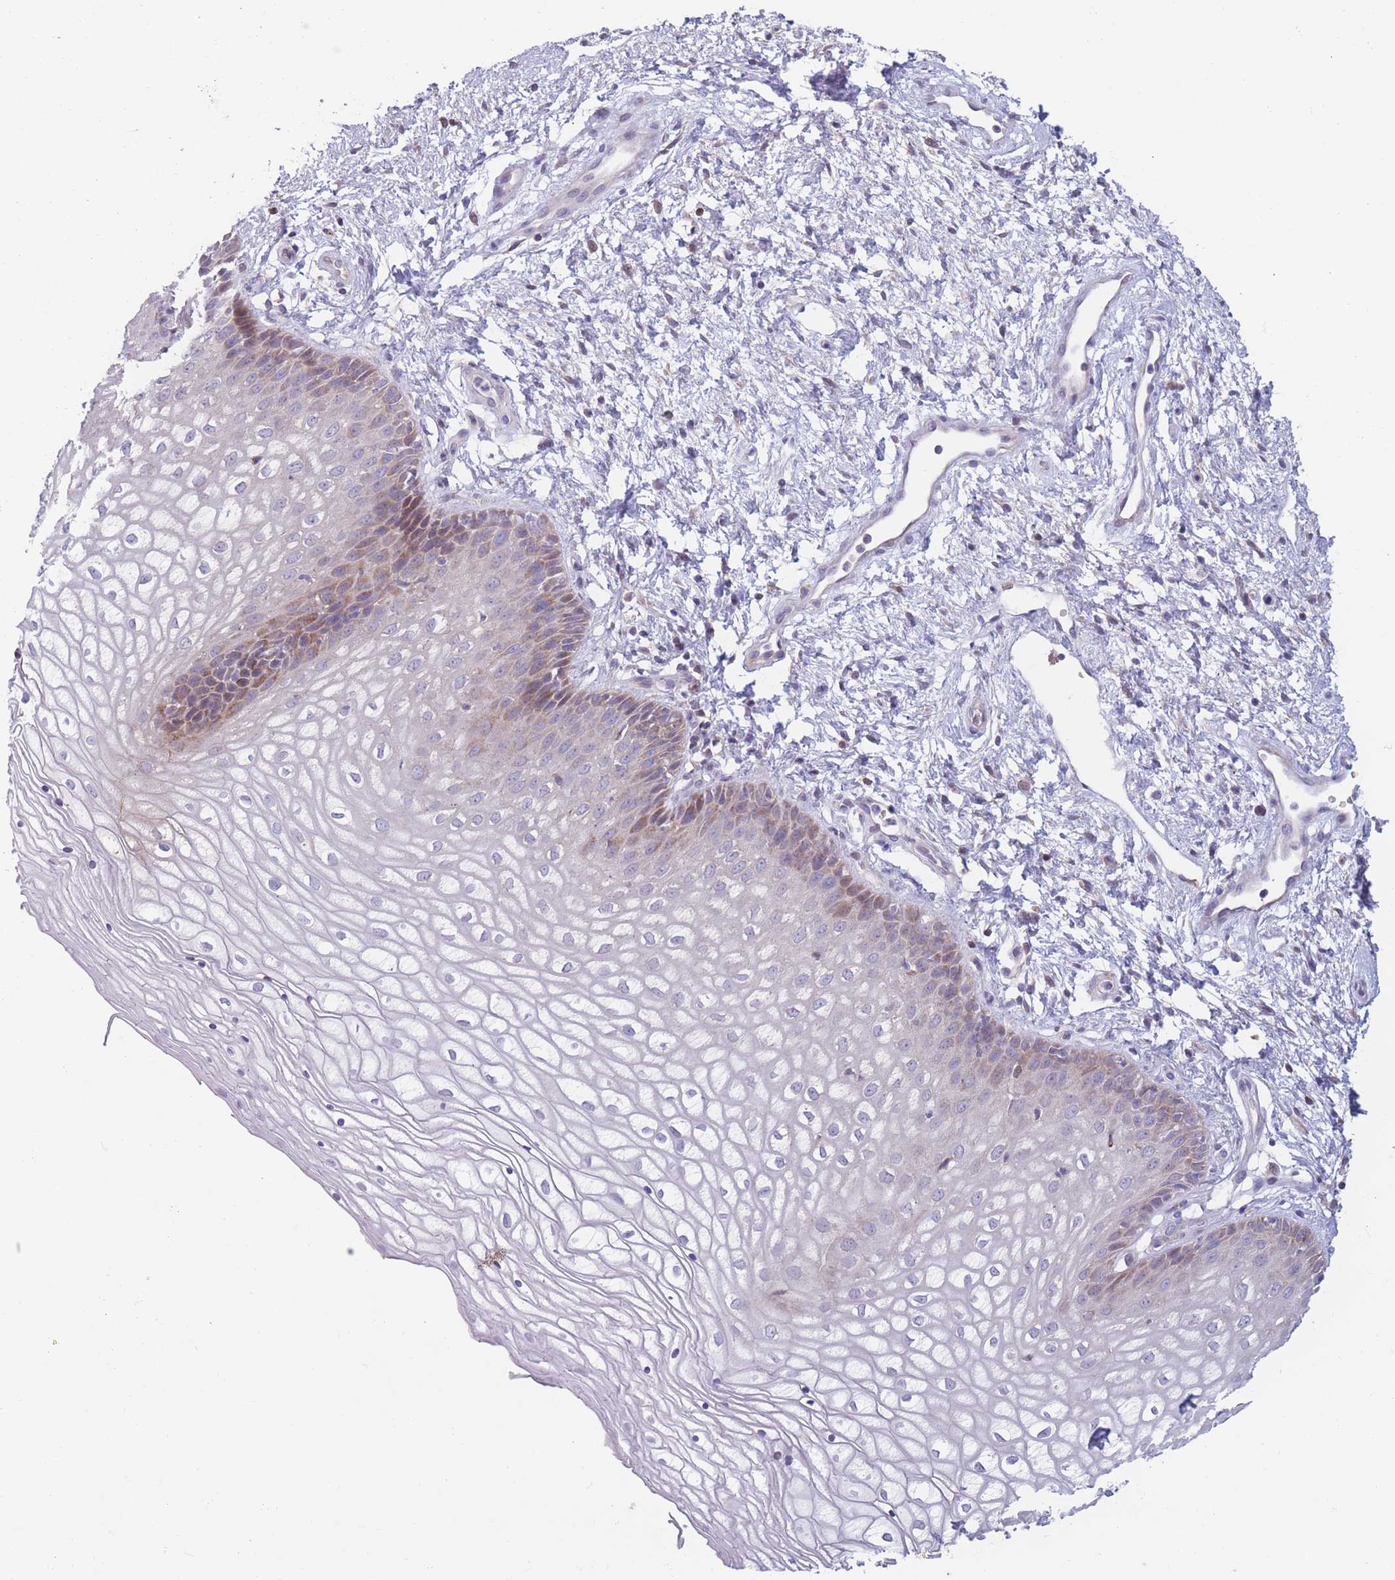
{"staining": {"intensity": "weak", "quantity": "<25%", "location": "cytoplasmic/membranous"}, "tissue": "vagina", "cell_type": "Squamous epithelial cells", "image_type": "normal", "snomed": [{"axis": "morphology", "description": "Normal tissue, NOS"}, {"axis": "topography", "description": "Vagina"}], "caption": "IHC photomicrograph of benign vagina: human vagina stained with DAB reveals no significant protein positivity in squamous epithelial cells.", "gene": "PDE4A", "patient": {"sex": "female", "age": 34}}